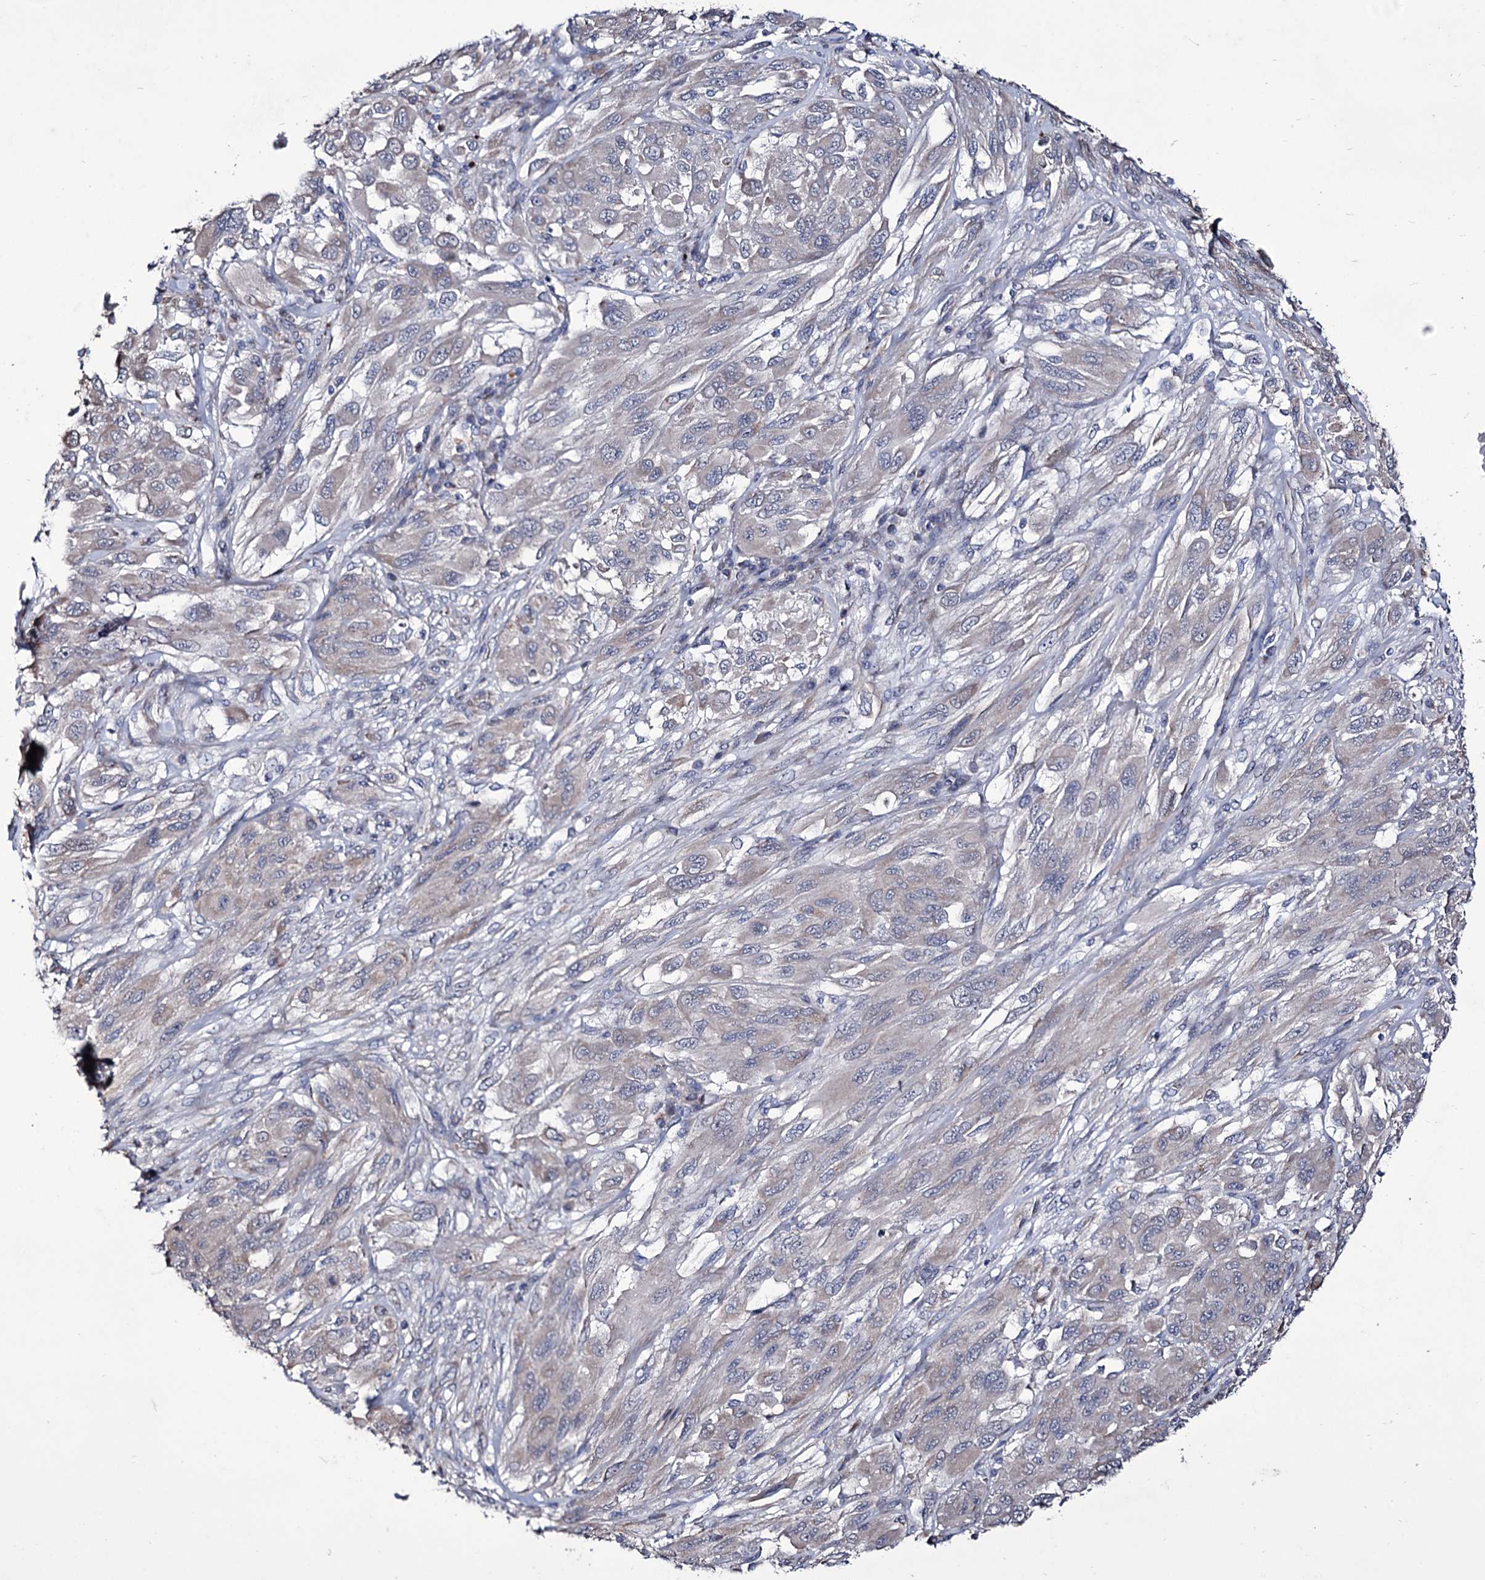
{"staining": {"intensity": "negative", "quantity": "none", "location": "none"}, "tissue": "melanoma", "cell_type": "Tumor cells", "image_type": "cancer", "snomed": [{"axis": "morphology", "description": "Malignant melanoma, NOS"}, {"axis": "topography", "description": "Skin"}], "caption": "Immunohistochemistry histopathology image of neoplastic tissue: malignant melanoma stained with DAB (3,3'-diaminobenzidine) exhibits no significant protein positivity in tumor cells.", "gene": "TUBGCP5", "patient": {"sex": "female", "age": 91}}